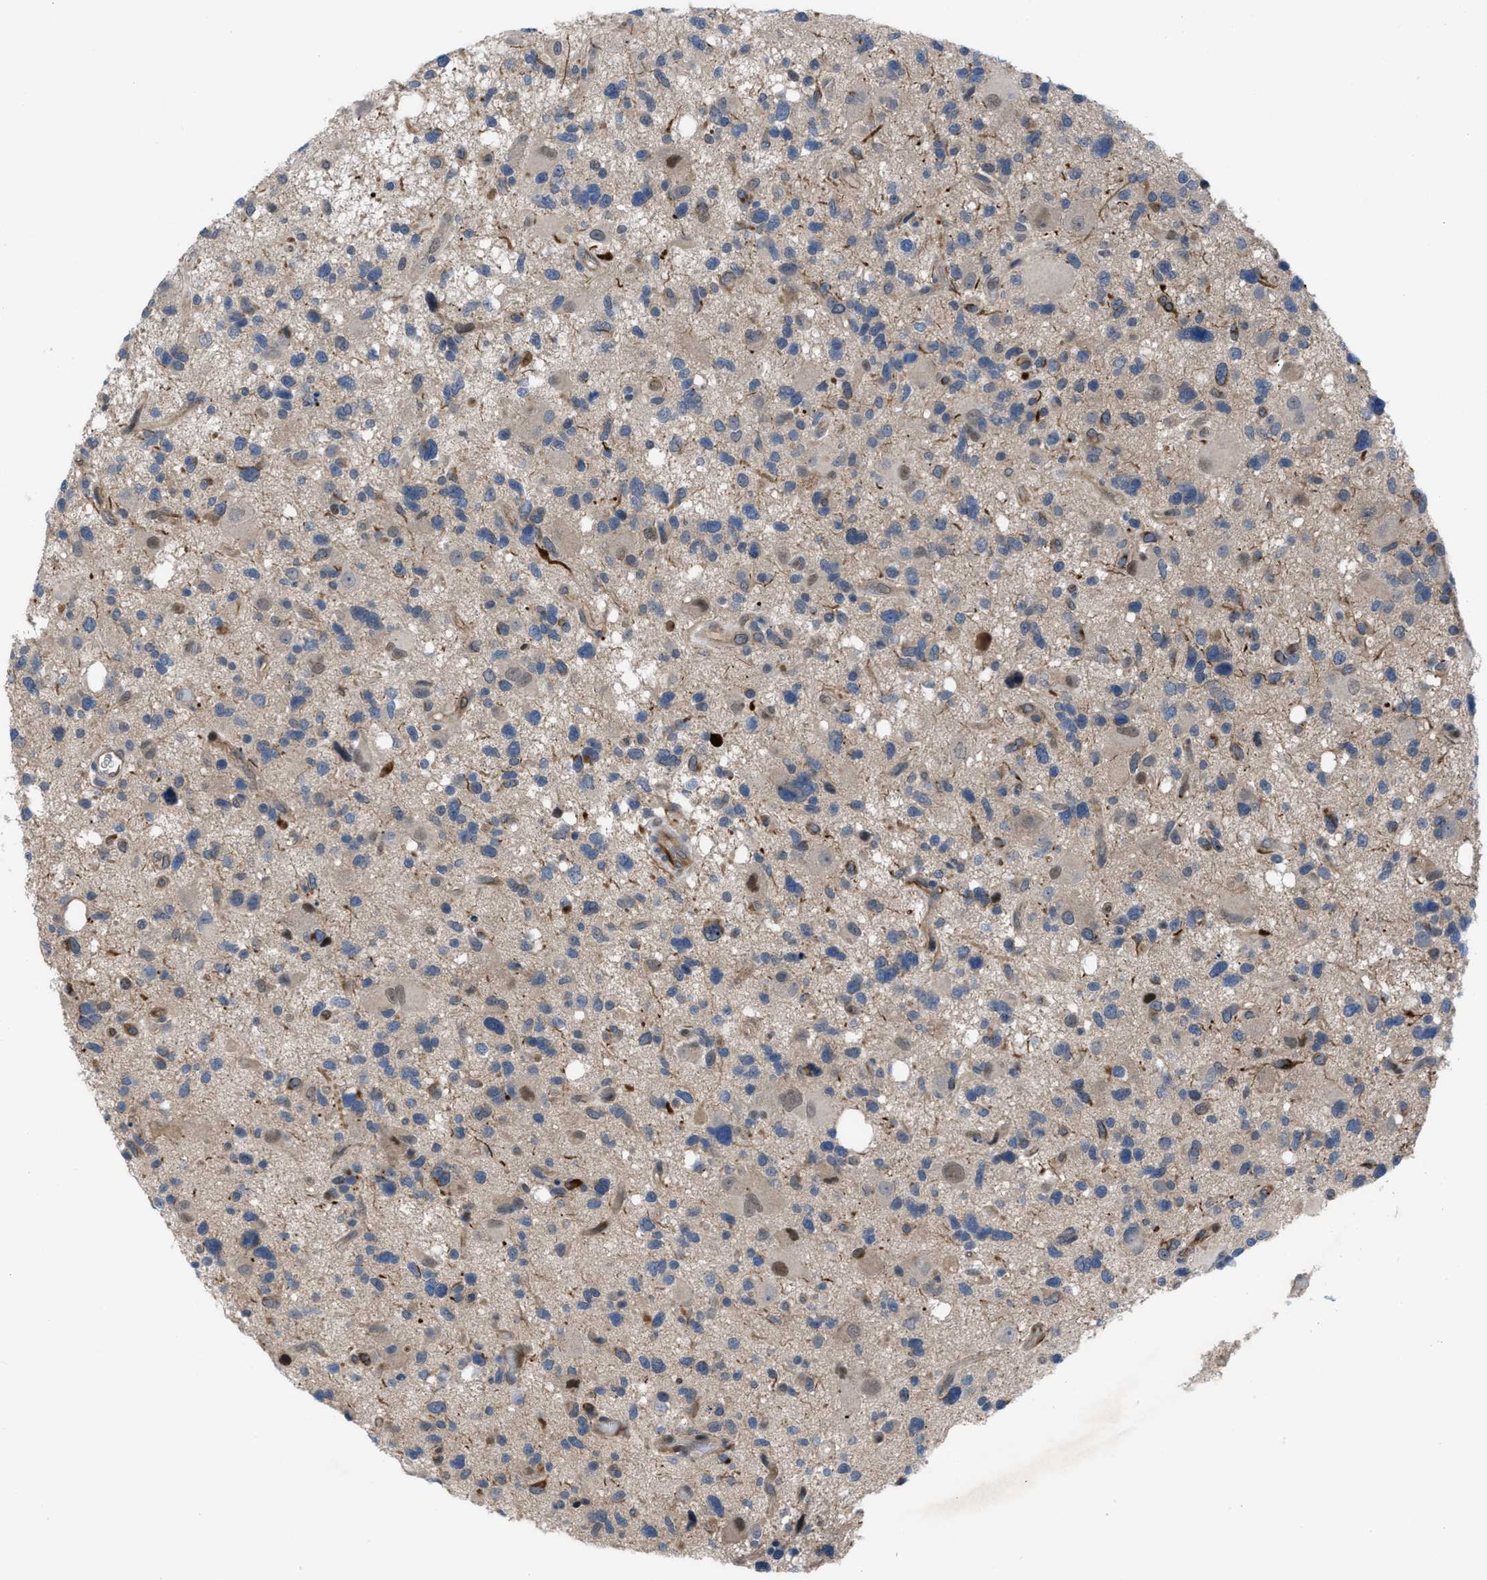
{"staining": {"intensity": "negative", "quantity": "none", "location": "none"}, "tissue": "glioma", "cell_type": "Tumor cells", "image_type": "cancer", "snomed": [{"axis": "morphology", "description": "Glioma, malignant, High grade"}, {"axis": "topography", "description": "Brain"}], "caption": "Immunohistochemical staining of malignant glioma (high-grade) shows no significant staining in tumor cells.", "gene": "IL17RE", "patient": {"sex": "male", "age": 33}}